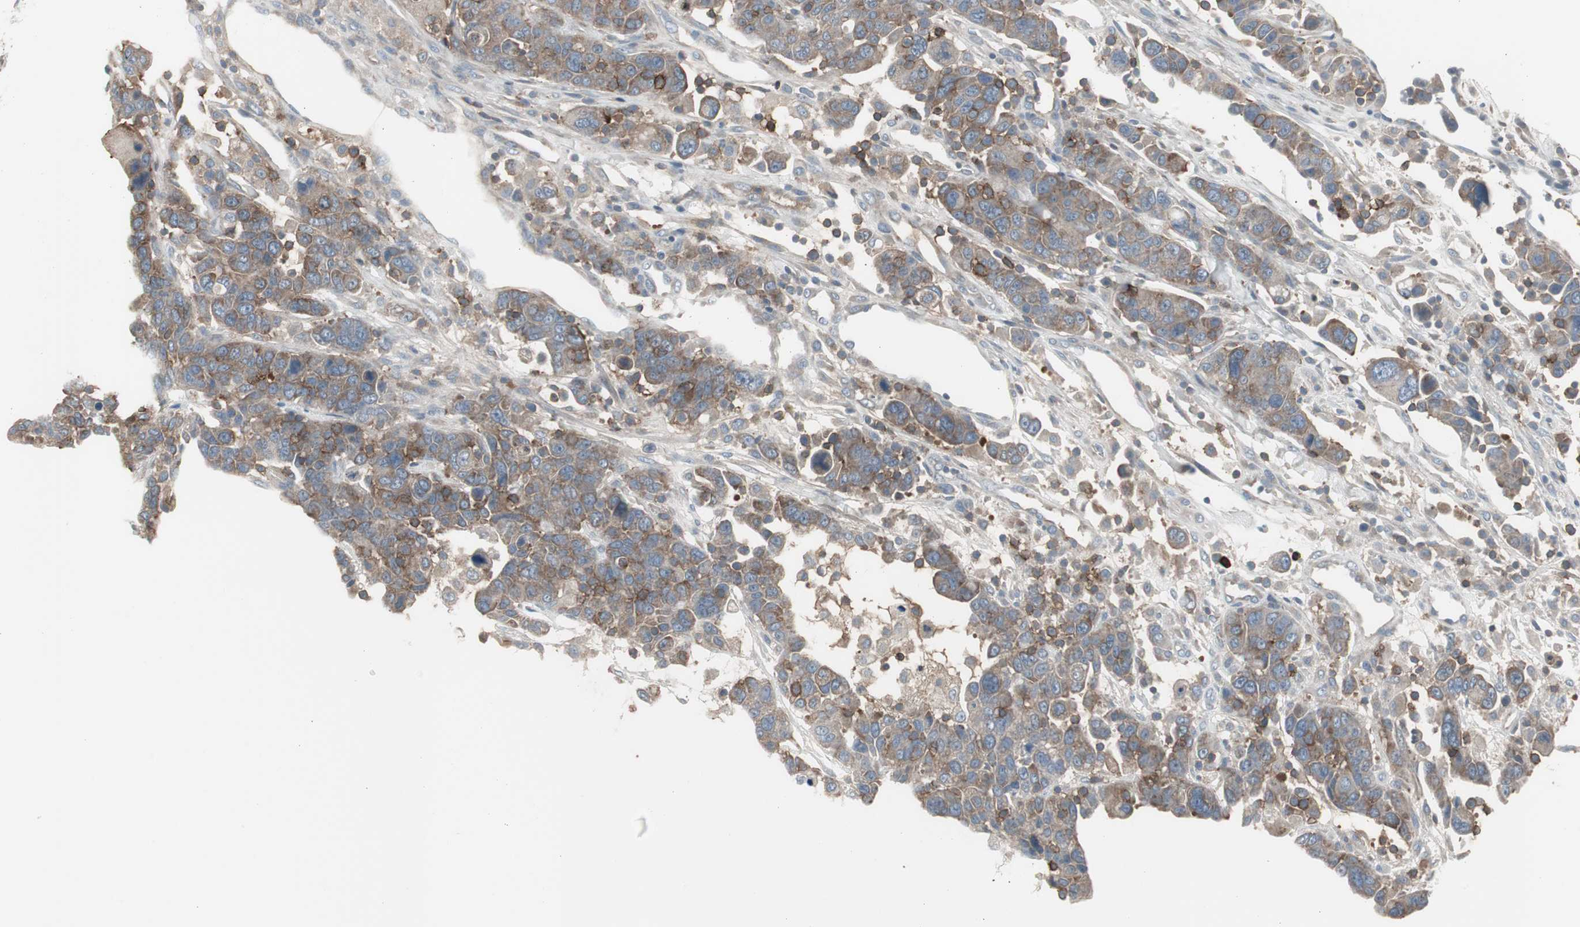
{"staining": {"intensity": "moderate", "quantity": "25%-75%", "location": "cytoplasmic/membranous"}, "tissue": "breast cancer", "cell_type": "Tumor cells", "image_type": "cancer", "snomed": [{"axis": "morphology", "description": "Duct carcinoma"}, {"axis": "topography", "description": "Breast"}], "caption": "Immunohistochemistry of breast cancer reveals medium levels of moderate cytoplasmic/membranous positivity in approximately 25%-75% of tumor cells.", "gene": "ZSCAN32", "patient": {"sex": "female", "age": 37}}